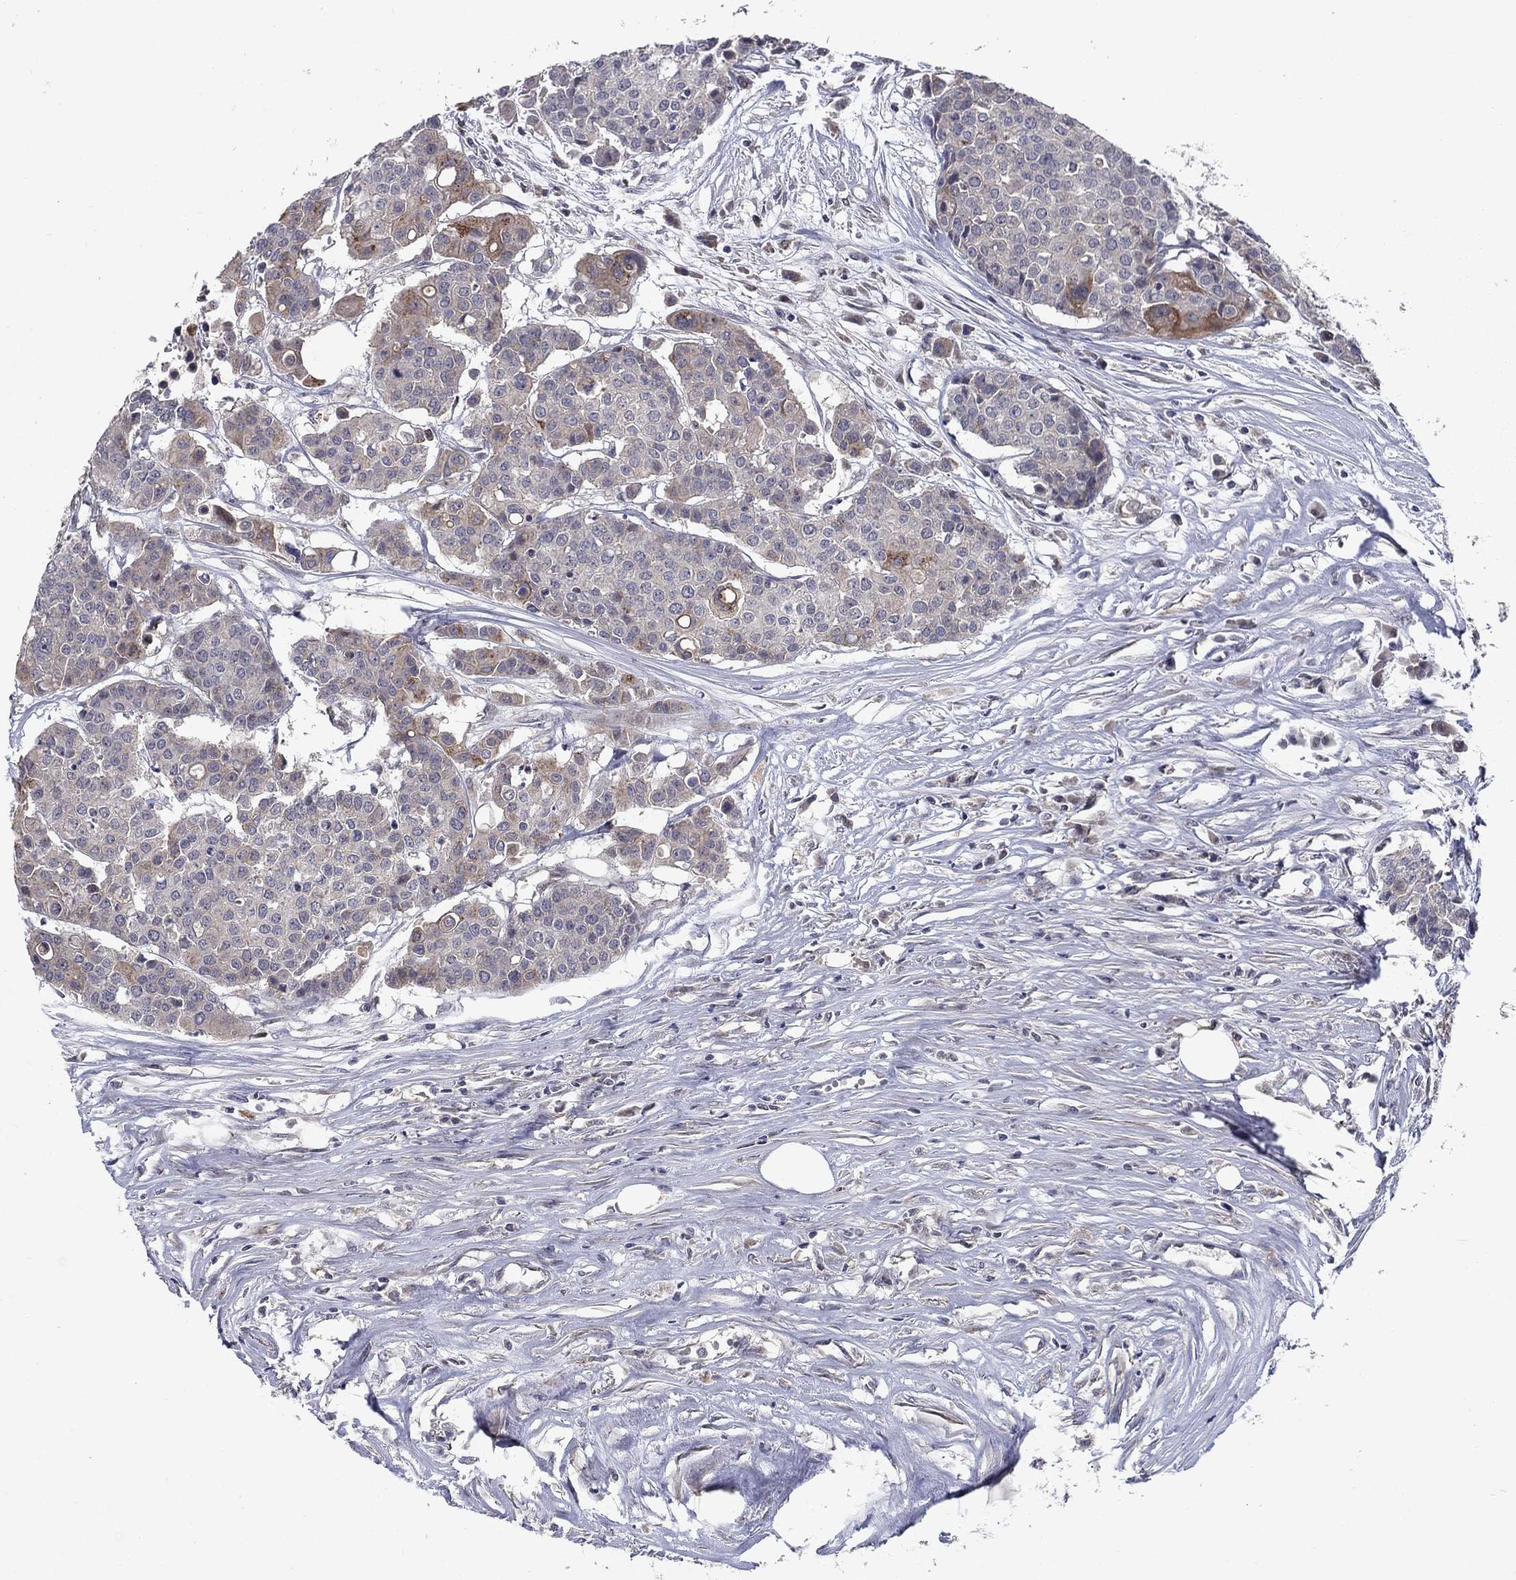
{"staining": {"intensity": "moderate", "quantity": "<25%", "location": "cytoplasmic/membranous"}, "tissue": "carcinoid", "cell_type": "Tumor cells", "image_type": "cancer", "snomed": [{"axis": "morphology", "description": "Carcinoid, malignant, NOS"}, {"axis": "topography", "description": "Colon"}], "caption": "IHC histopathology image of neoplastic tissue: malignant carcinoid stained using immunohistochemistry (IHC) reveals low levels of moderate protein expression localized specifically in the cytoplasmic/membranous of tumor cells, appearing as a cytoplasmic/membranous brown color.", "gene": "FAM3B", "patient": {"sex": "male", "age": 81}}